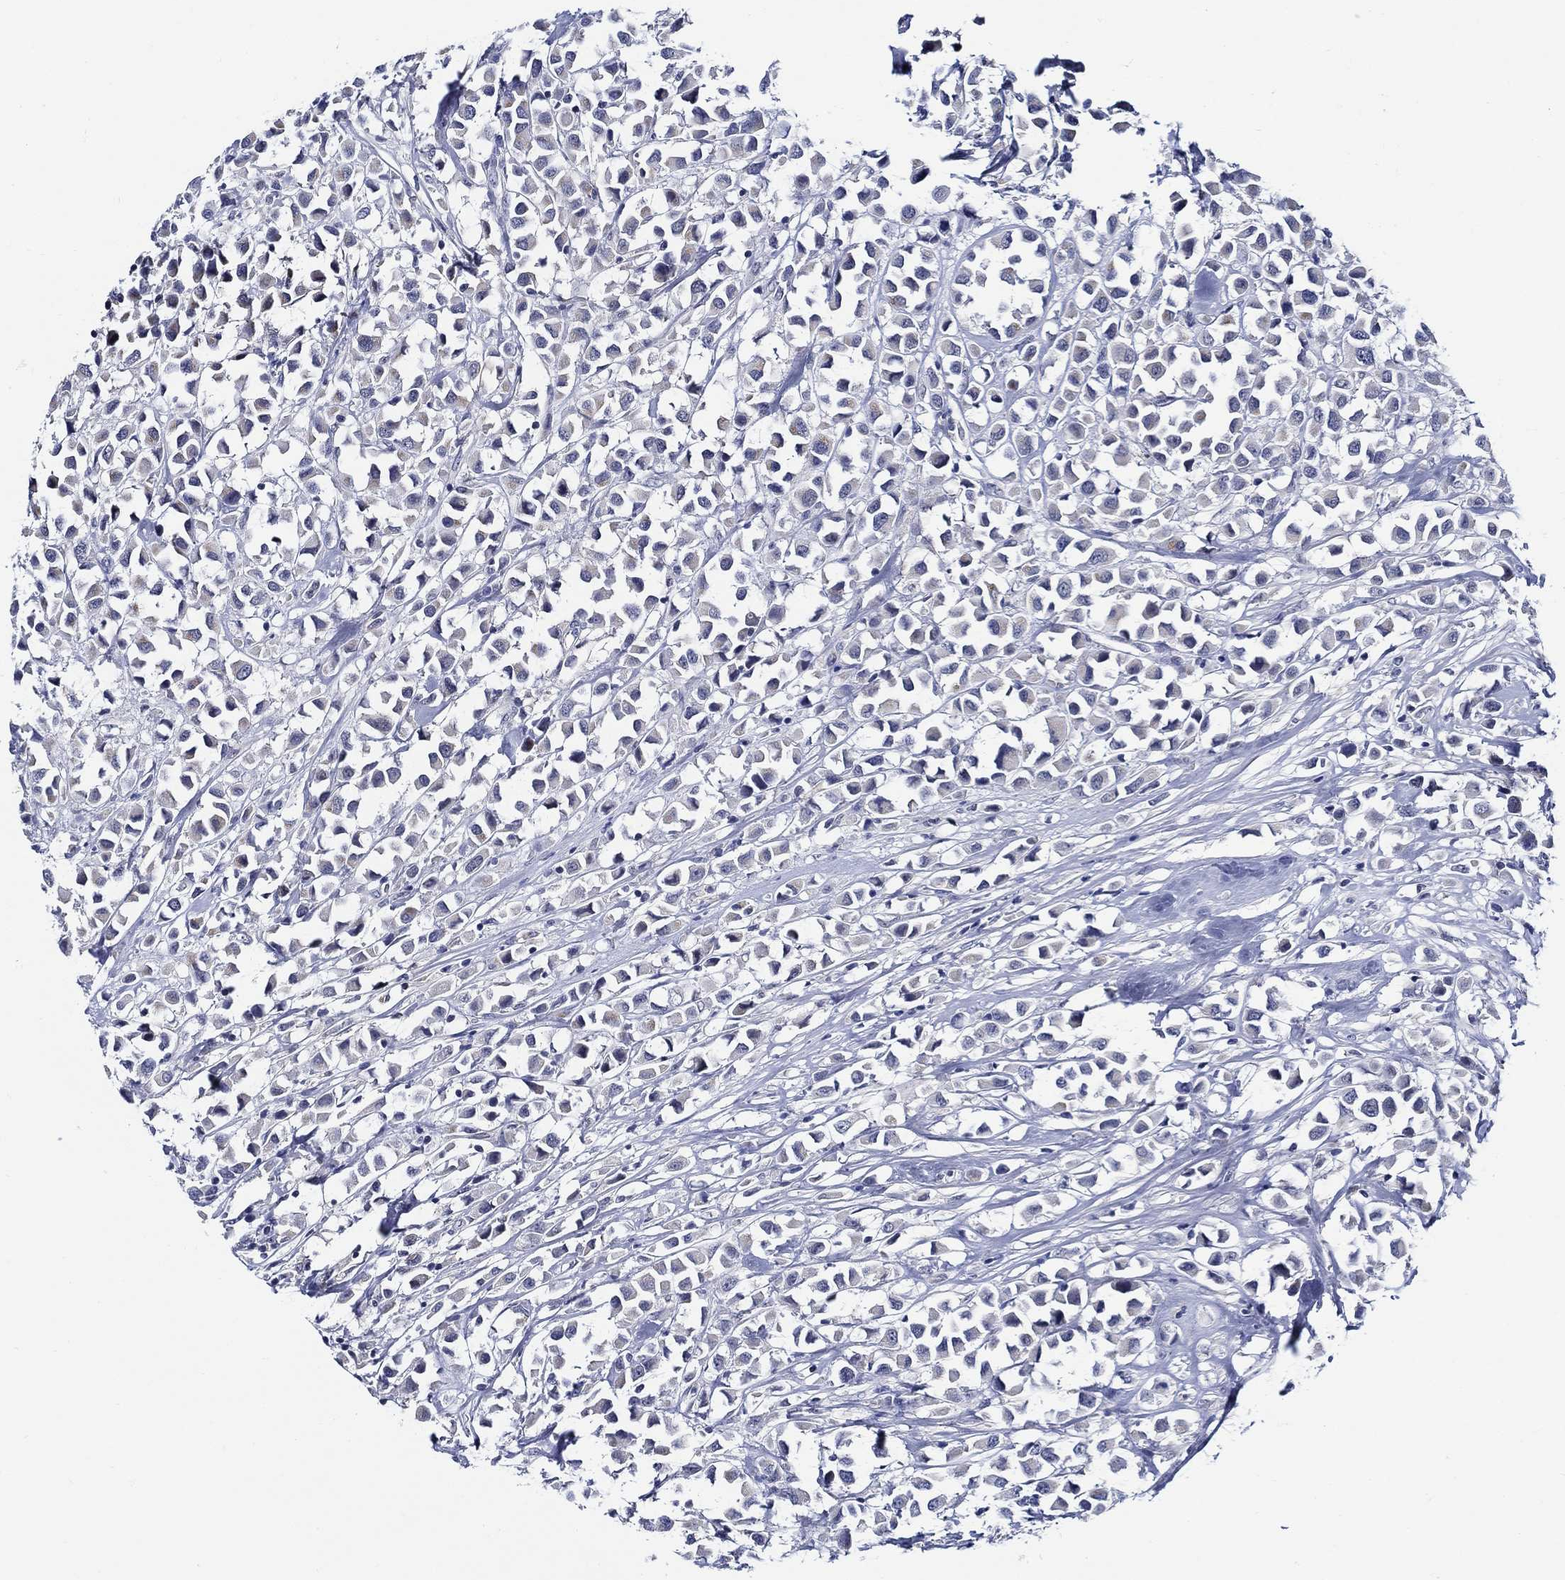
{"staining": {"intensity": "negative", "quantity": "none", "location": "none"}, "tissue": "breast cancer", "cell_type": "Tumor cells", "image_type": "cancer", "snomed": [{"axis": "morphology", "description": "Duct carcinoma"}, {"axis": "topography", "description": "Breast"}], "caption": "Immunohistochemistry (IHC) of breast infiltrating ductal carcinoma shows no positivity in tumor cells.", "gene": "ALOX12", "patient": {"sex": "female", "age": 61}}